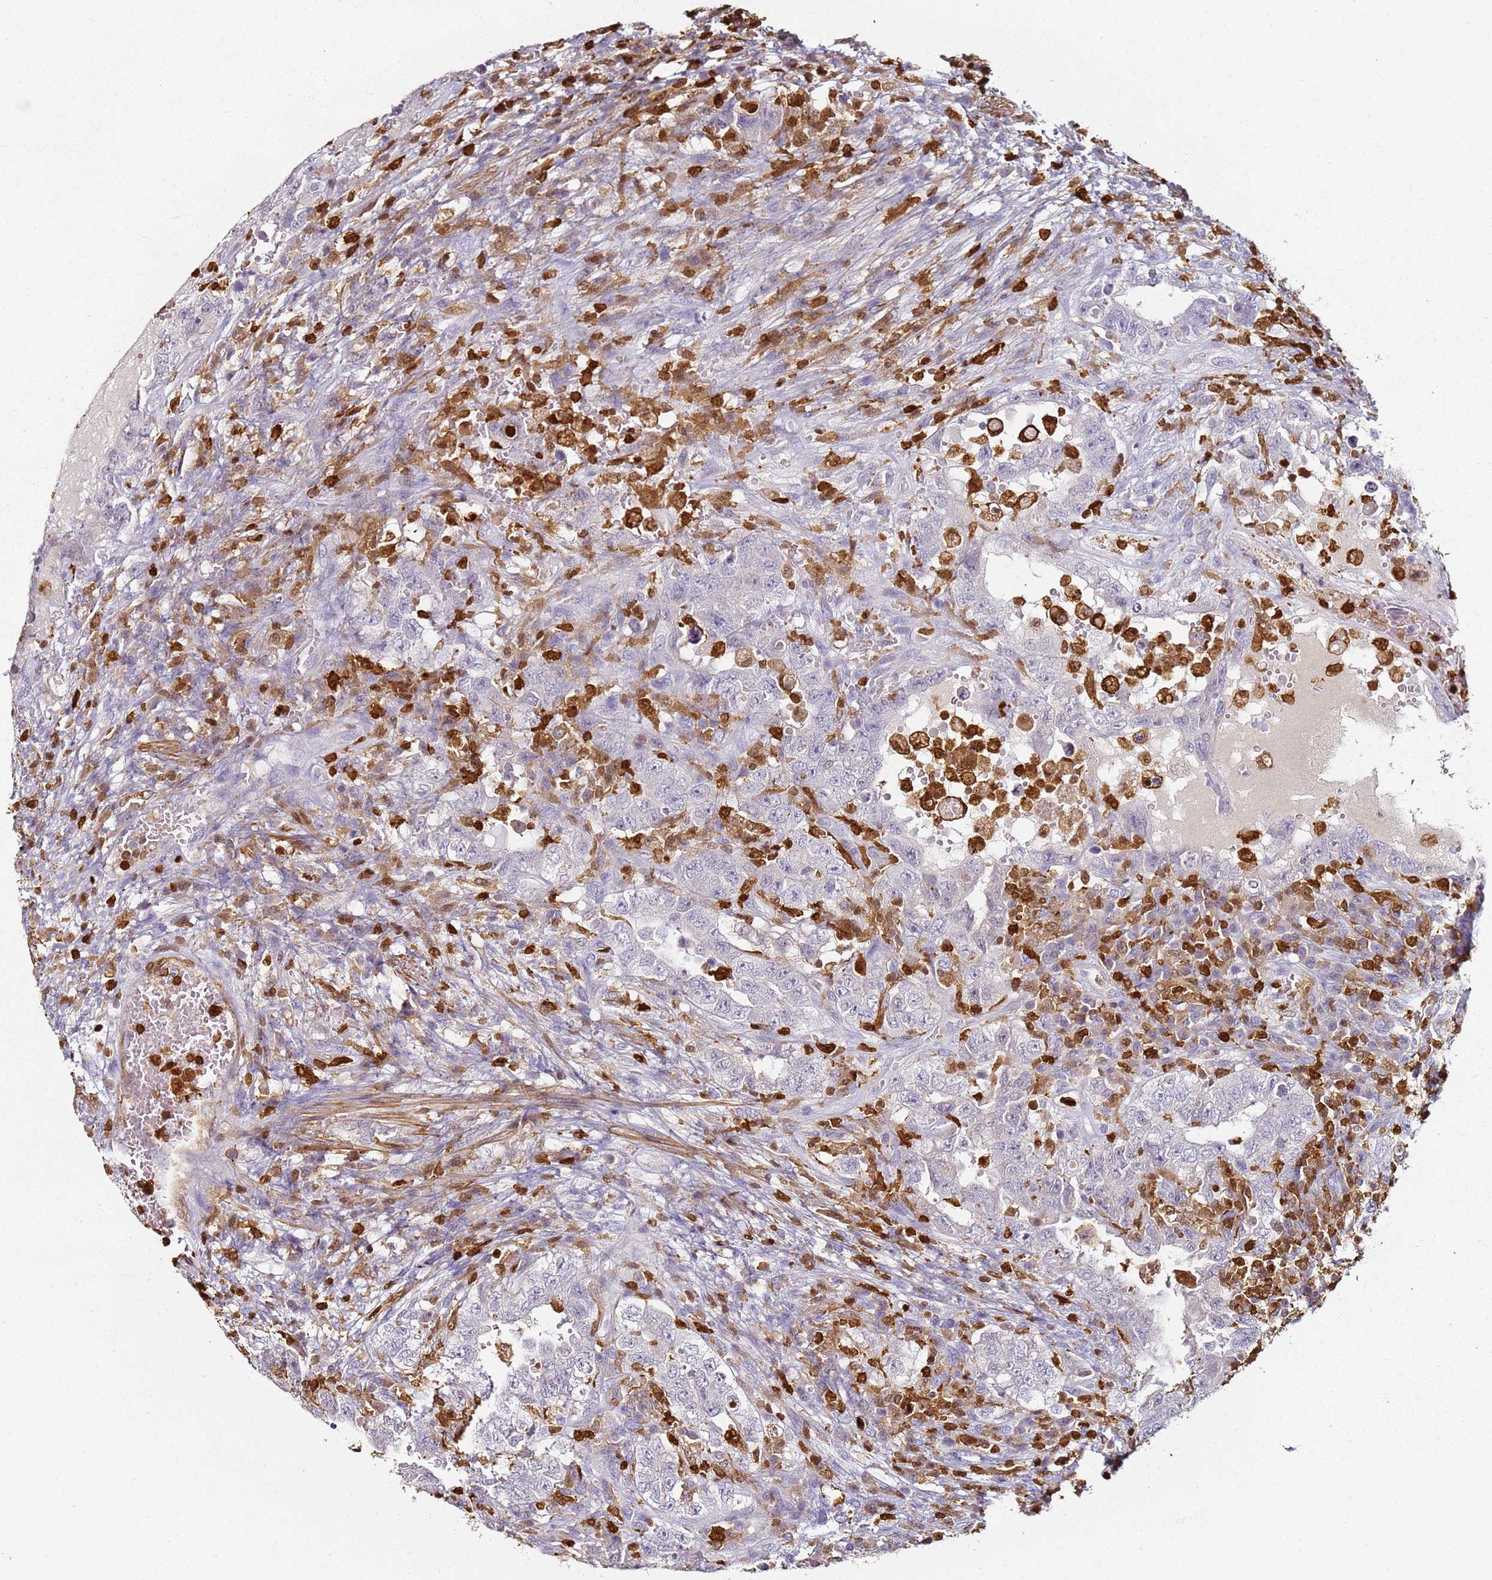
{"staining": {"intensity": "negative", "quantity": "none", "location": "none"}, "tissue": "testis cancer", "cell_type": "Tumor cells", "image_type": "cancer", "snomed": [{"axis": "morphology", "description": "Carcinoma, Embryonal, NOS"}, {"axis": "topography", "description": "Testis"}], "caption": "IHC histopathology image of testis embryonal carcinoma stained for a protein (brown), which shows no staining in tumor cells.", "gene": "S100A4", "patient": {"sex": "male", "age": 26}}